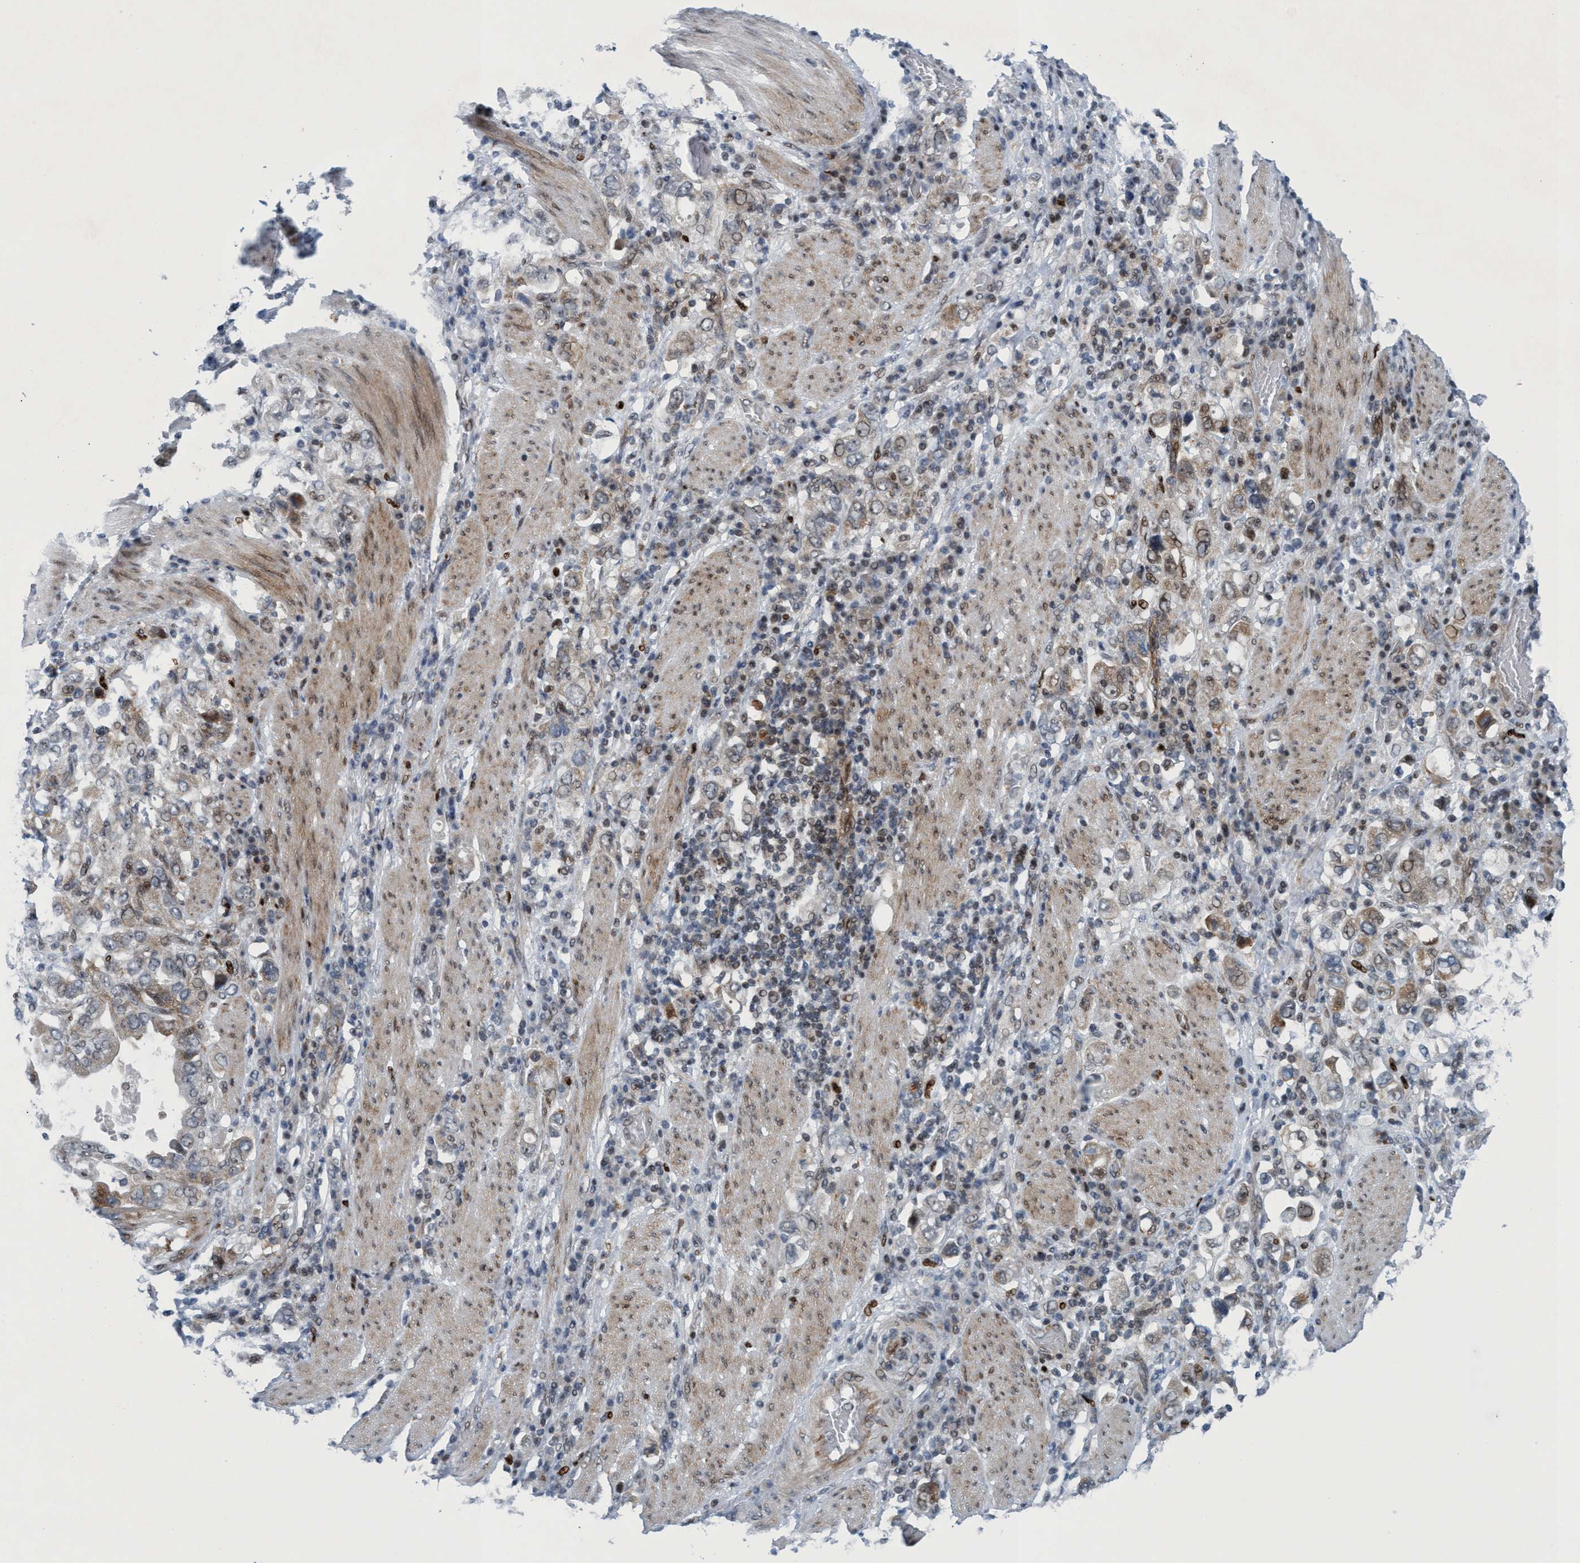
{"staining": {"intensity": "weak", "quantity": "<25%", "location": "cytoplasmic/membranous"}, "tissue": "stomach cancer", "cell_type": "Tumor cells", "image_type": "cancer", "snomed": [{"axis": "morphology", "description": "Adenocarcinoma, NOS"}, {"axis": "topography", "description": "Stomach, upper"}], "caption": "A histopathology image of adenocarcinoma (stomach) stained for a protein exhibits no brown staining in tumor cells. (DAB (3,3'-diaminobenzidine) immunohistochemistry, high magnification).", "gene": "CWC27", "patient": {"sex": "male", "age": 62}}